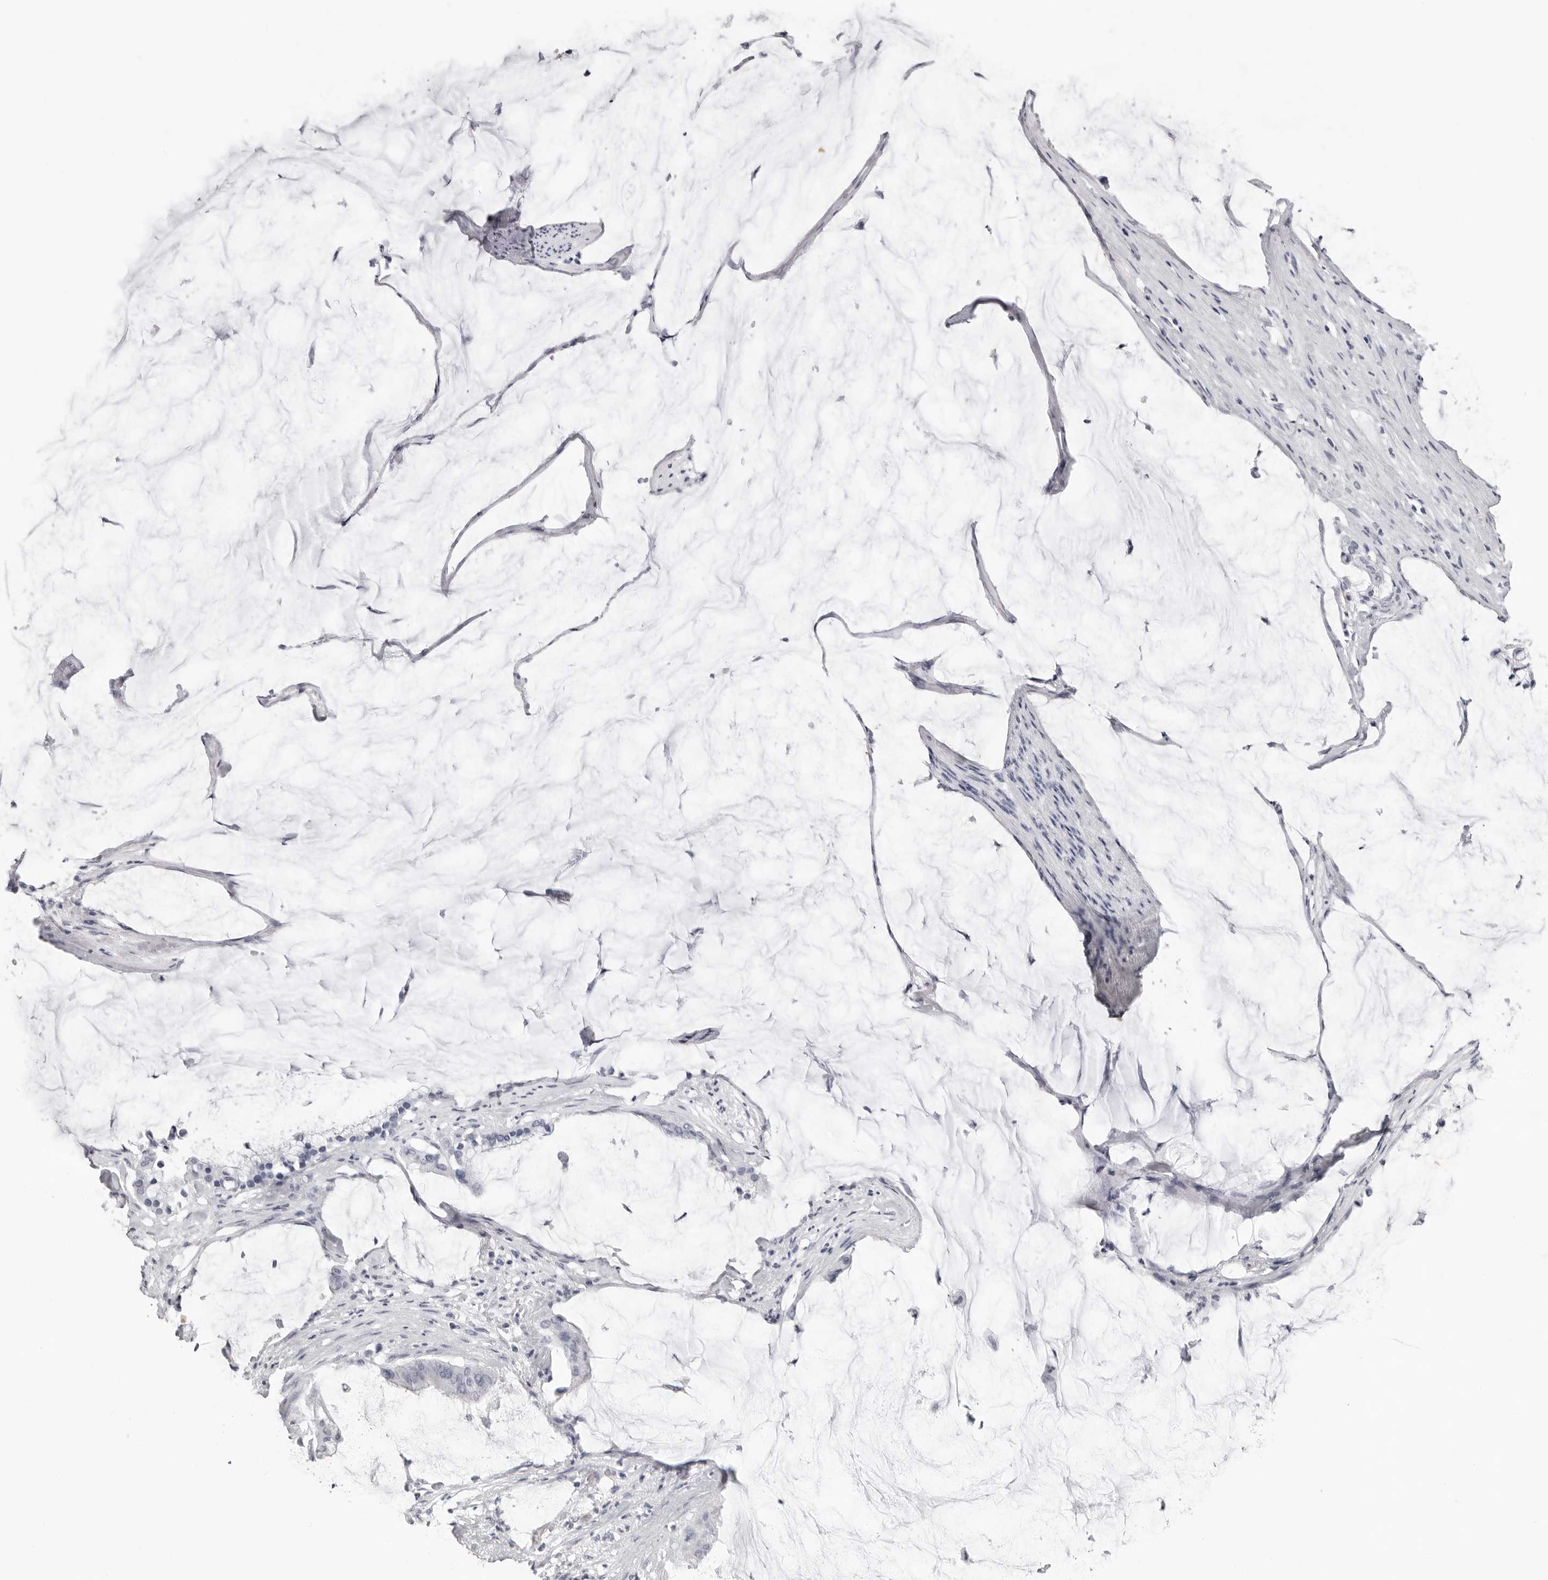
{"staining": {"intensity": "negative", "quantity": "none", "location": "none"}, "tissue": "pancreatic cancer", "cell_type": "Tumor cells", "image_type": "cancer", "snomed": [{"axis": "morphology", "description": "Adenocarcinoma, NOS"}, {"axis": "topography", "description": "Pancreas"}], "caption": "Immunohistochemistry histopathology image of pancreatic cancer (adenocarcinoma) stained for a protein (brown), which displays no staining in tumor cells.", "gene": "CST1", "patient": {"sex": "male", "age": 41}}